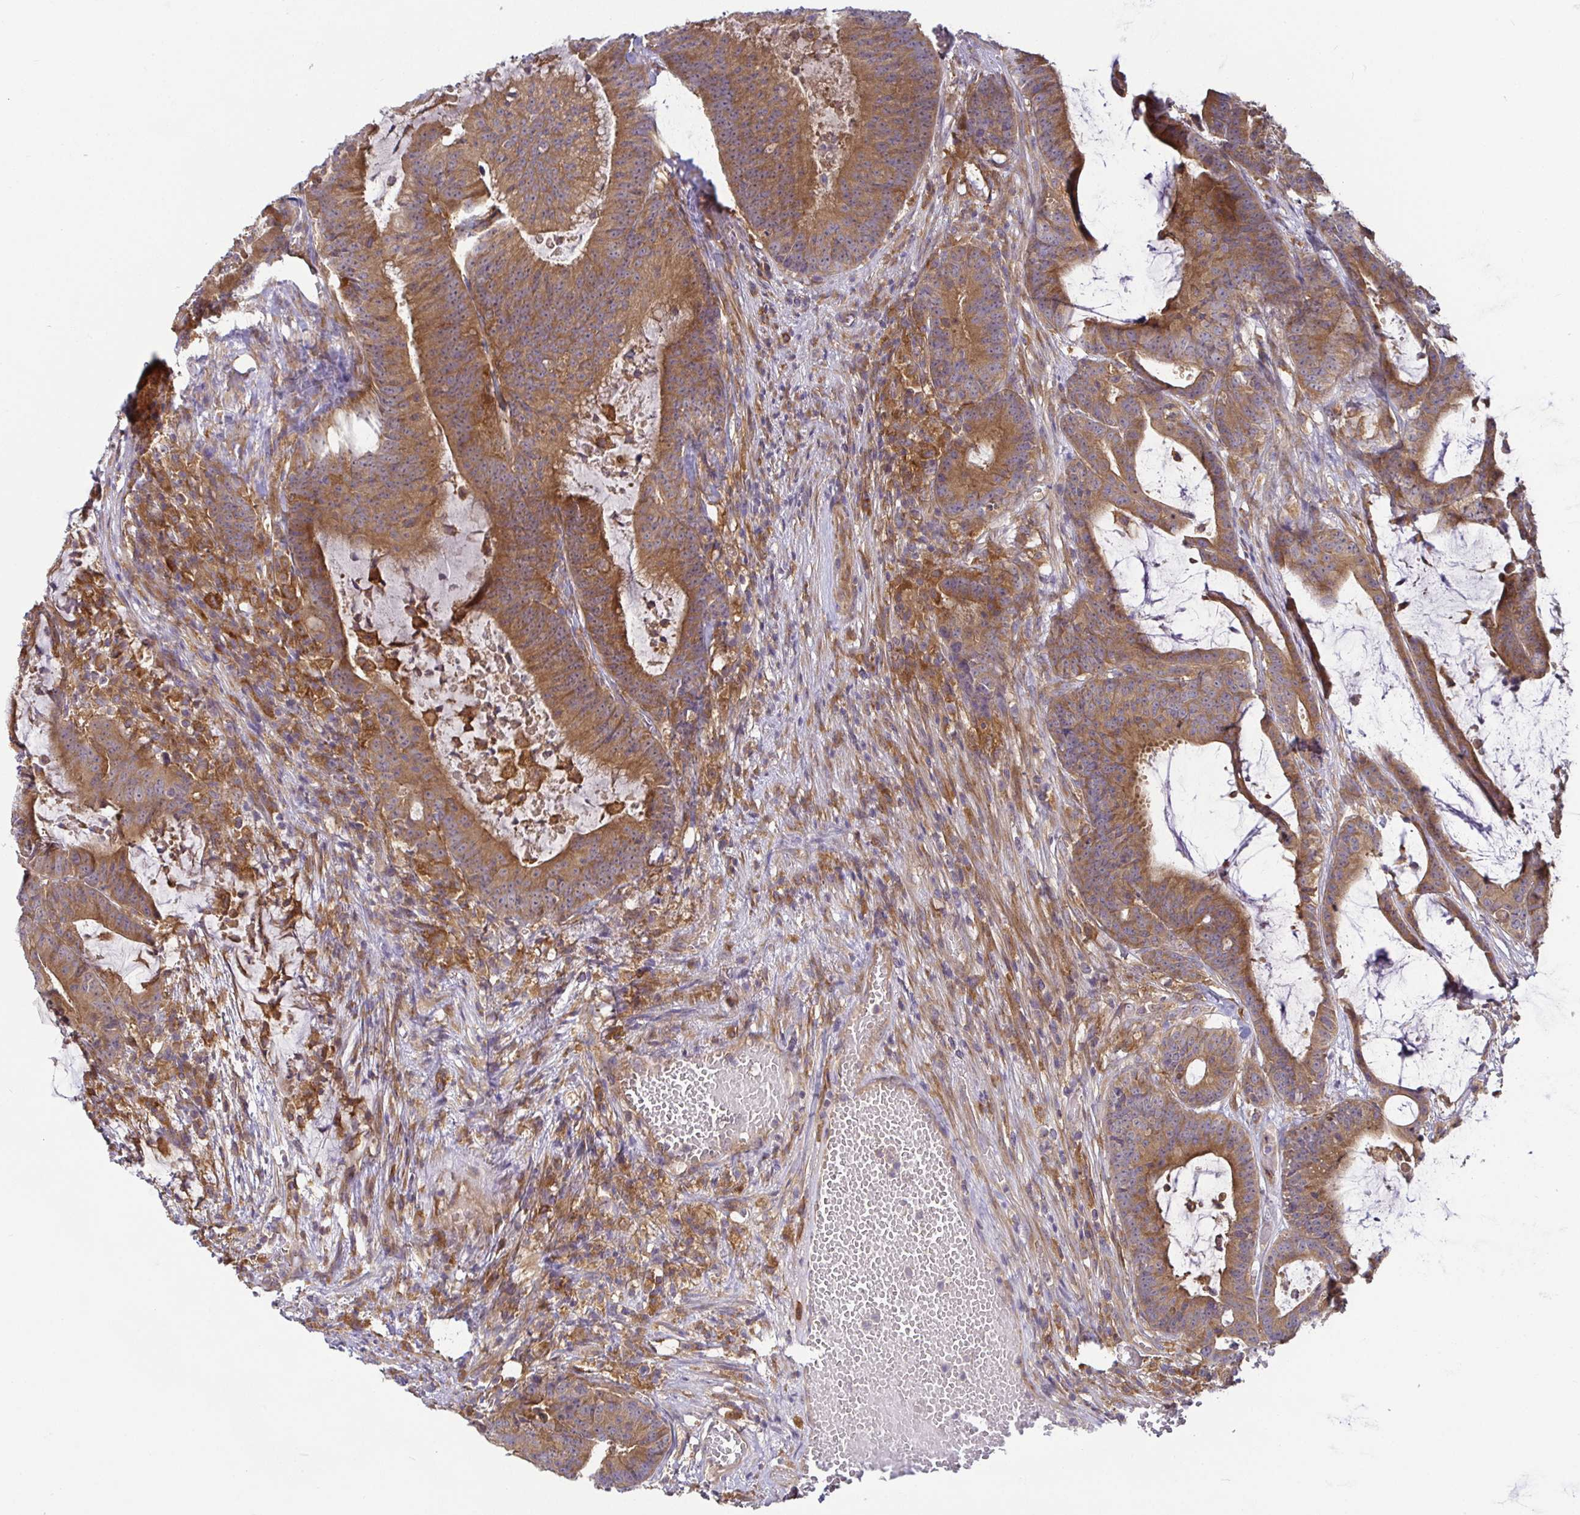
{"staining": {"intensity": "moderate", "quantity": ">75%", "location": "cytoplasmic/membranous"}, "tissue": "colorectal cancer", "cell_type": "Tumor cells", "image_type": "cancer", "snomed": [{"axis": "morphology", "description": "Adenocarcinoma, NOS"}, {"axis": "topography", "description": "Colon"}], "caption": "Protein expression analysis of colorectal cancer (adenocarcinoma) demonstrates moderate cytoplasmic/membranous positivity in approximately >75% of tumor cells.", "gene": "SNX8", "patient": {"sex": "female", "age": 78}}